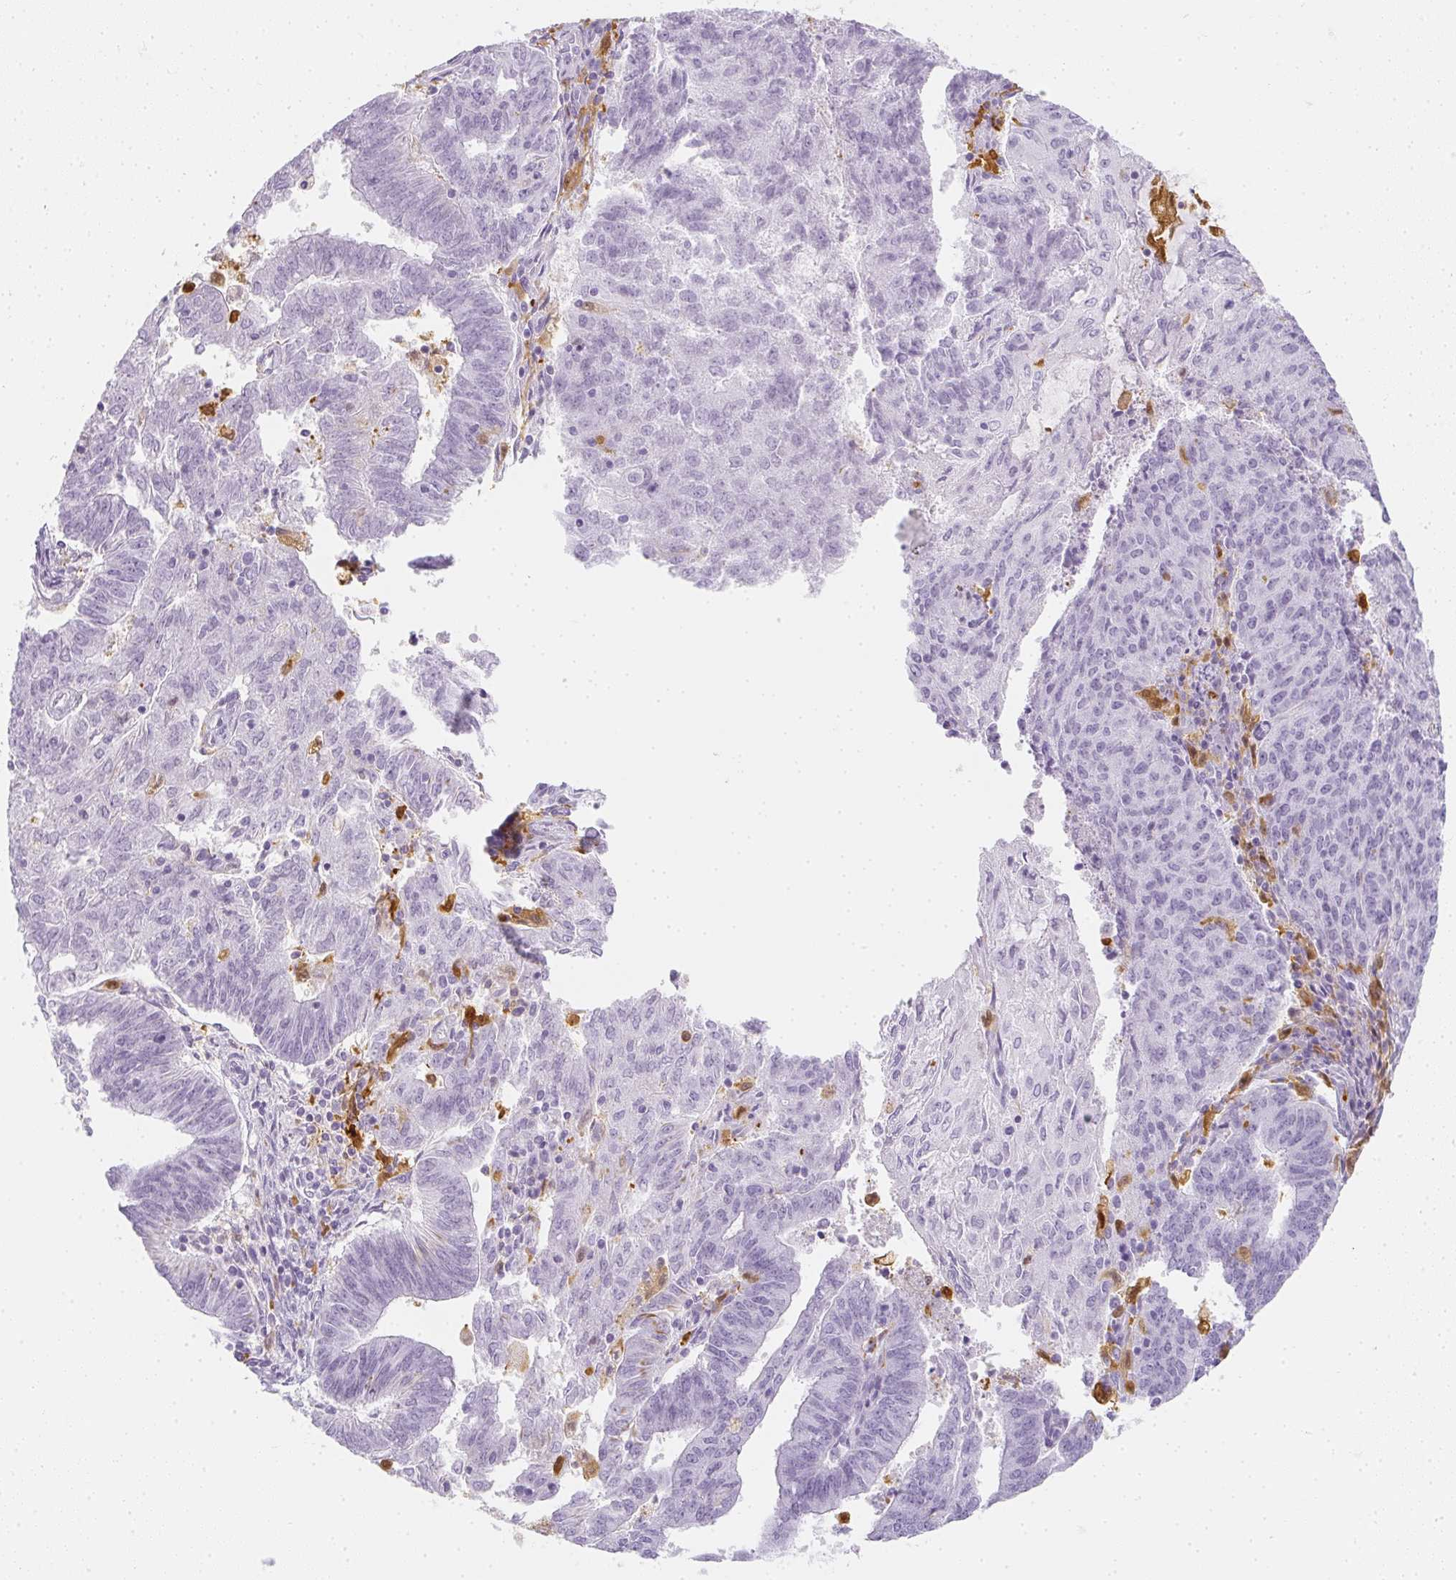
{"staining": {"intensity": "negative", "quantity": "none", "location": "none"}, "tissue": "endometrial cancer", "cell_type": "Tumor cells", "image_type": "cancer", "snomed": [{"axis": "morphology", "description": "Adenocarcinoma, NOS"}, {"axis": "topography", "description": "Endometrium"}], "caption": "This is a image of IHC staining of endometrial cancer, which shows no staining in tumor cells.", "gene": "HK3", "patient": {"sex": "female", "age": 82}}